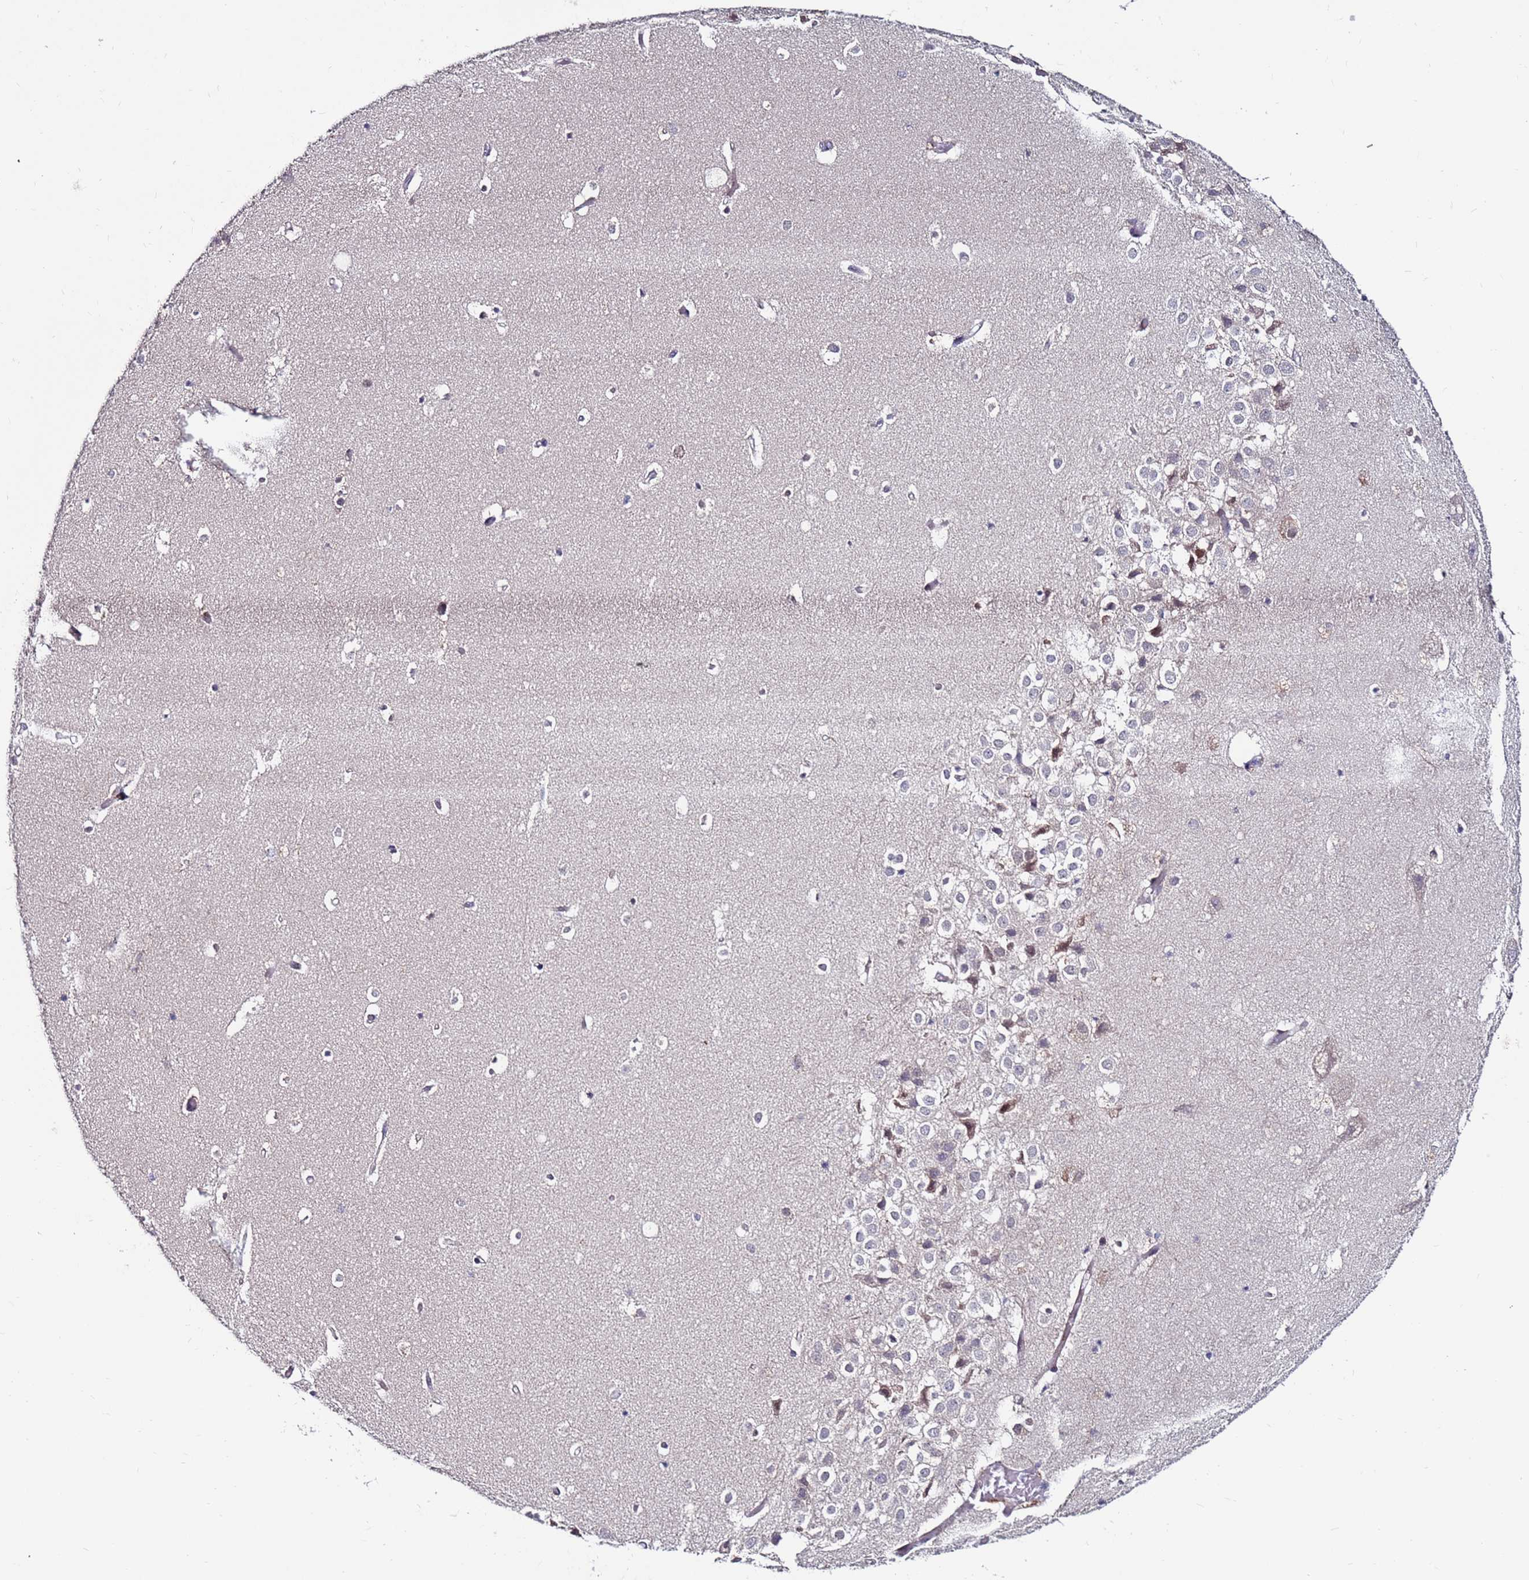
{"staining": {"intensity": "negative", "quantity": "none", "location": "none"}, "tissue": "hippocampus", "cell_type": "Glial cells", "image_type": "normal", "snomed": [{"axis": "morphology", "description": "Normal tissue, NOS"}, {"axis": "topography", "description": "Hippocampus"}], "caption": "Glial cells show no significant protein positivity in unremarkable hippocampus.", "gene": "FBXO27", "patient": {"sex": "female", "age": 52}}